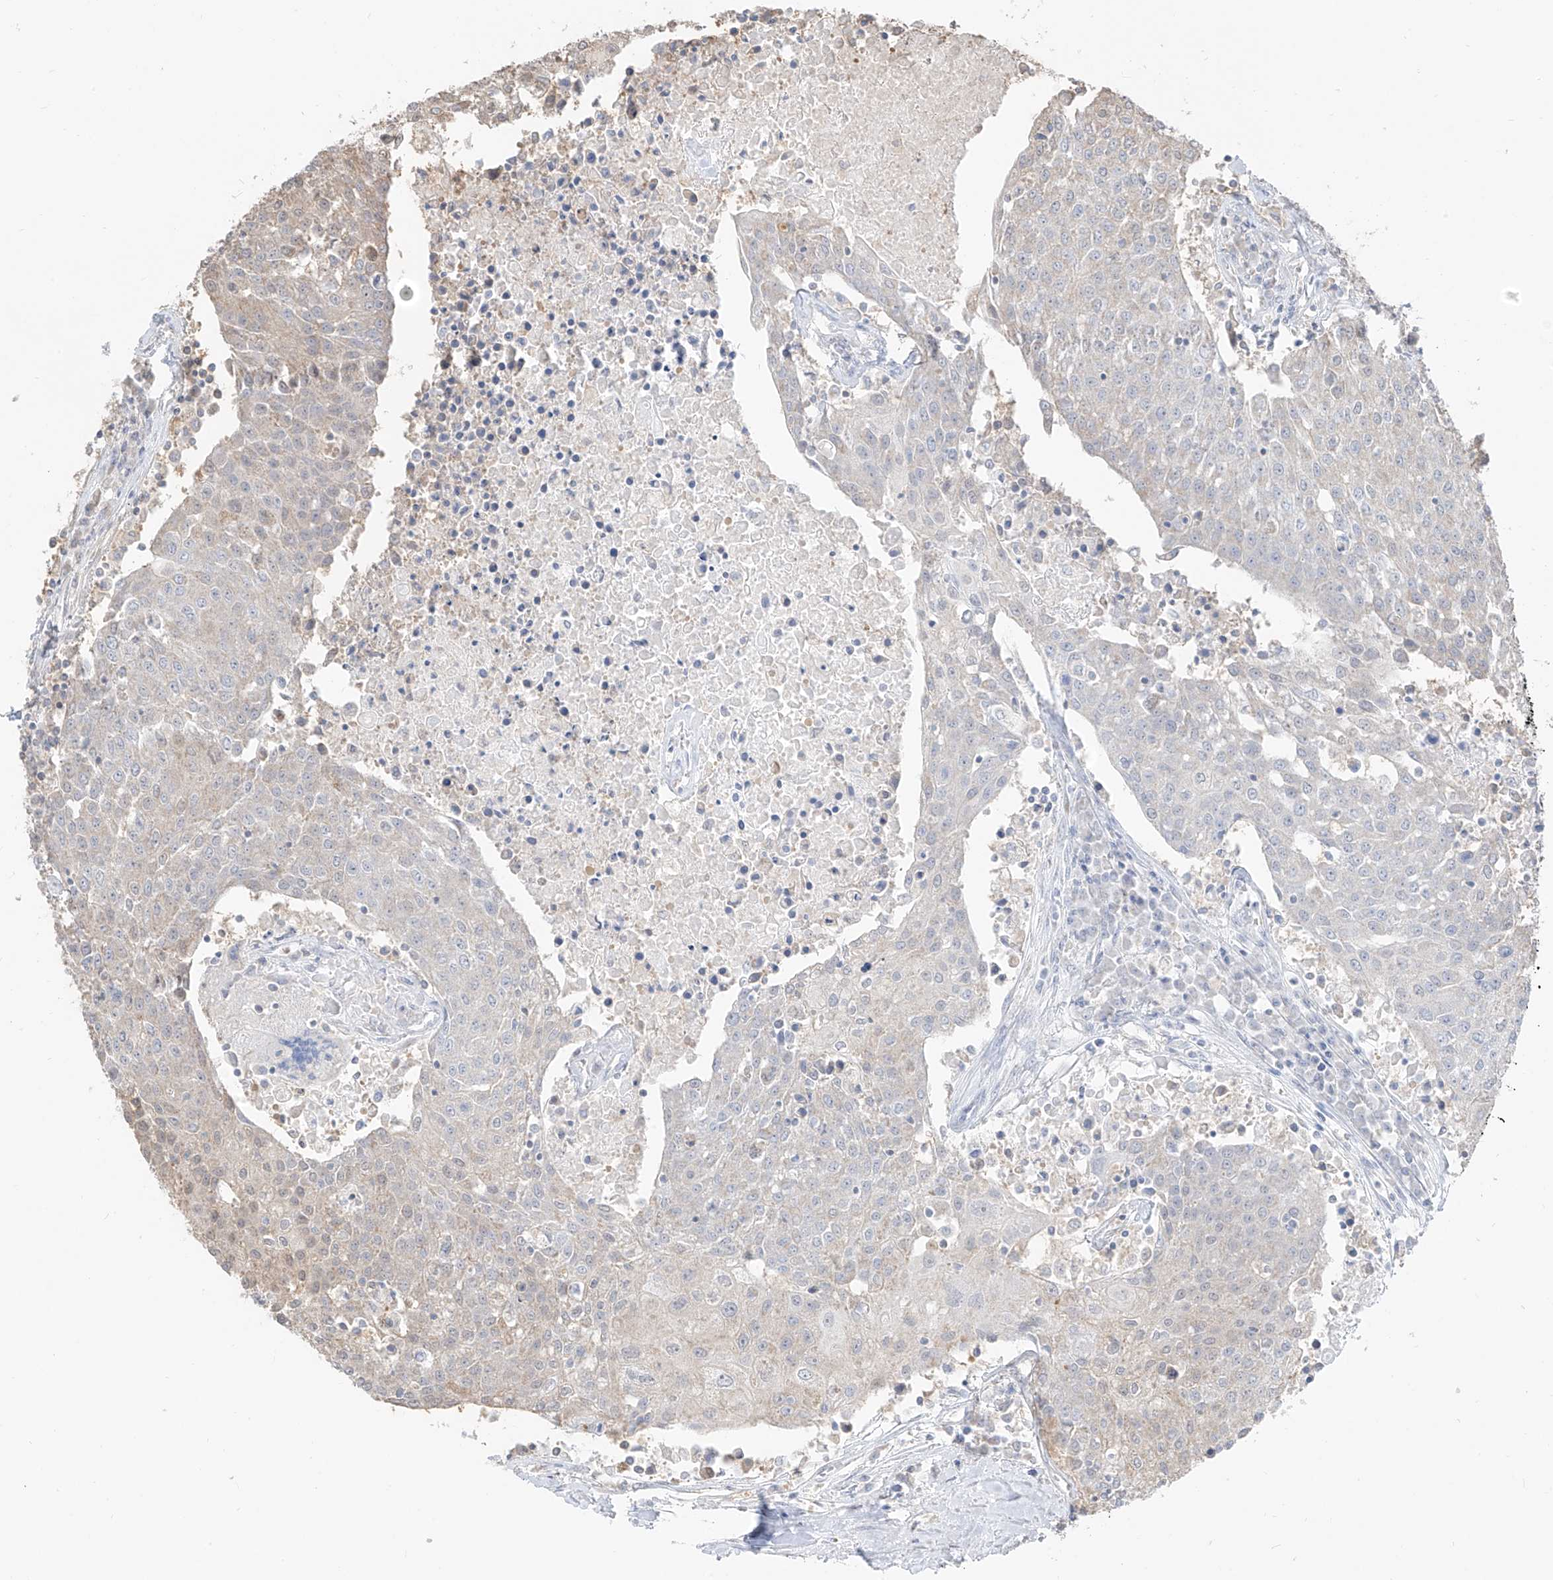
{"staining": {"intensity": "negative", "quantity": "none", "location": "none"}, "tissue": "urothelial cancer", "cell_type": "Tumor cells", "image_type": "cancer", "snomed": [{"axis": "morphology", "description": "Urothelial carcinoma, High grade"}, {"axis": "topography", "description": "Urinary bladder"}], "caption": "A histopathology image of human urothelial cancer is negative for staining in tumor cells.", "gene": "ETHE1", "patient": {"sex": "female", "age": 85}}